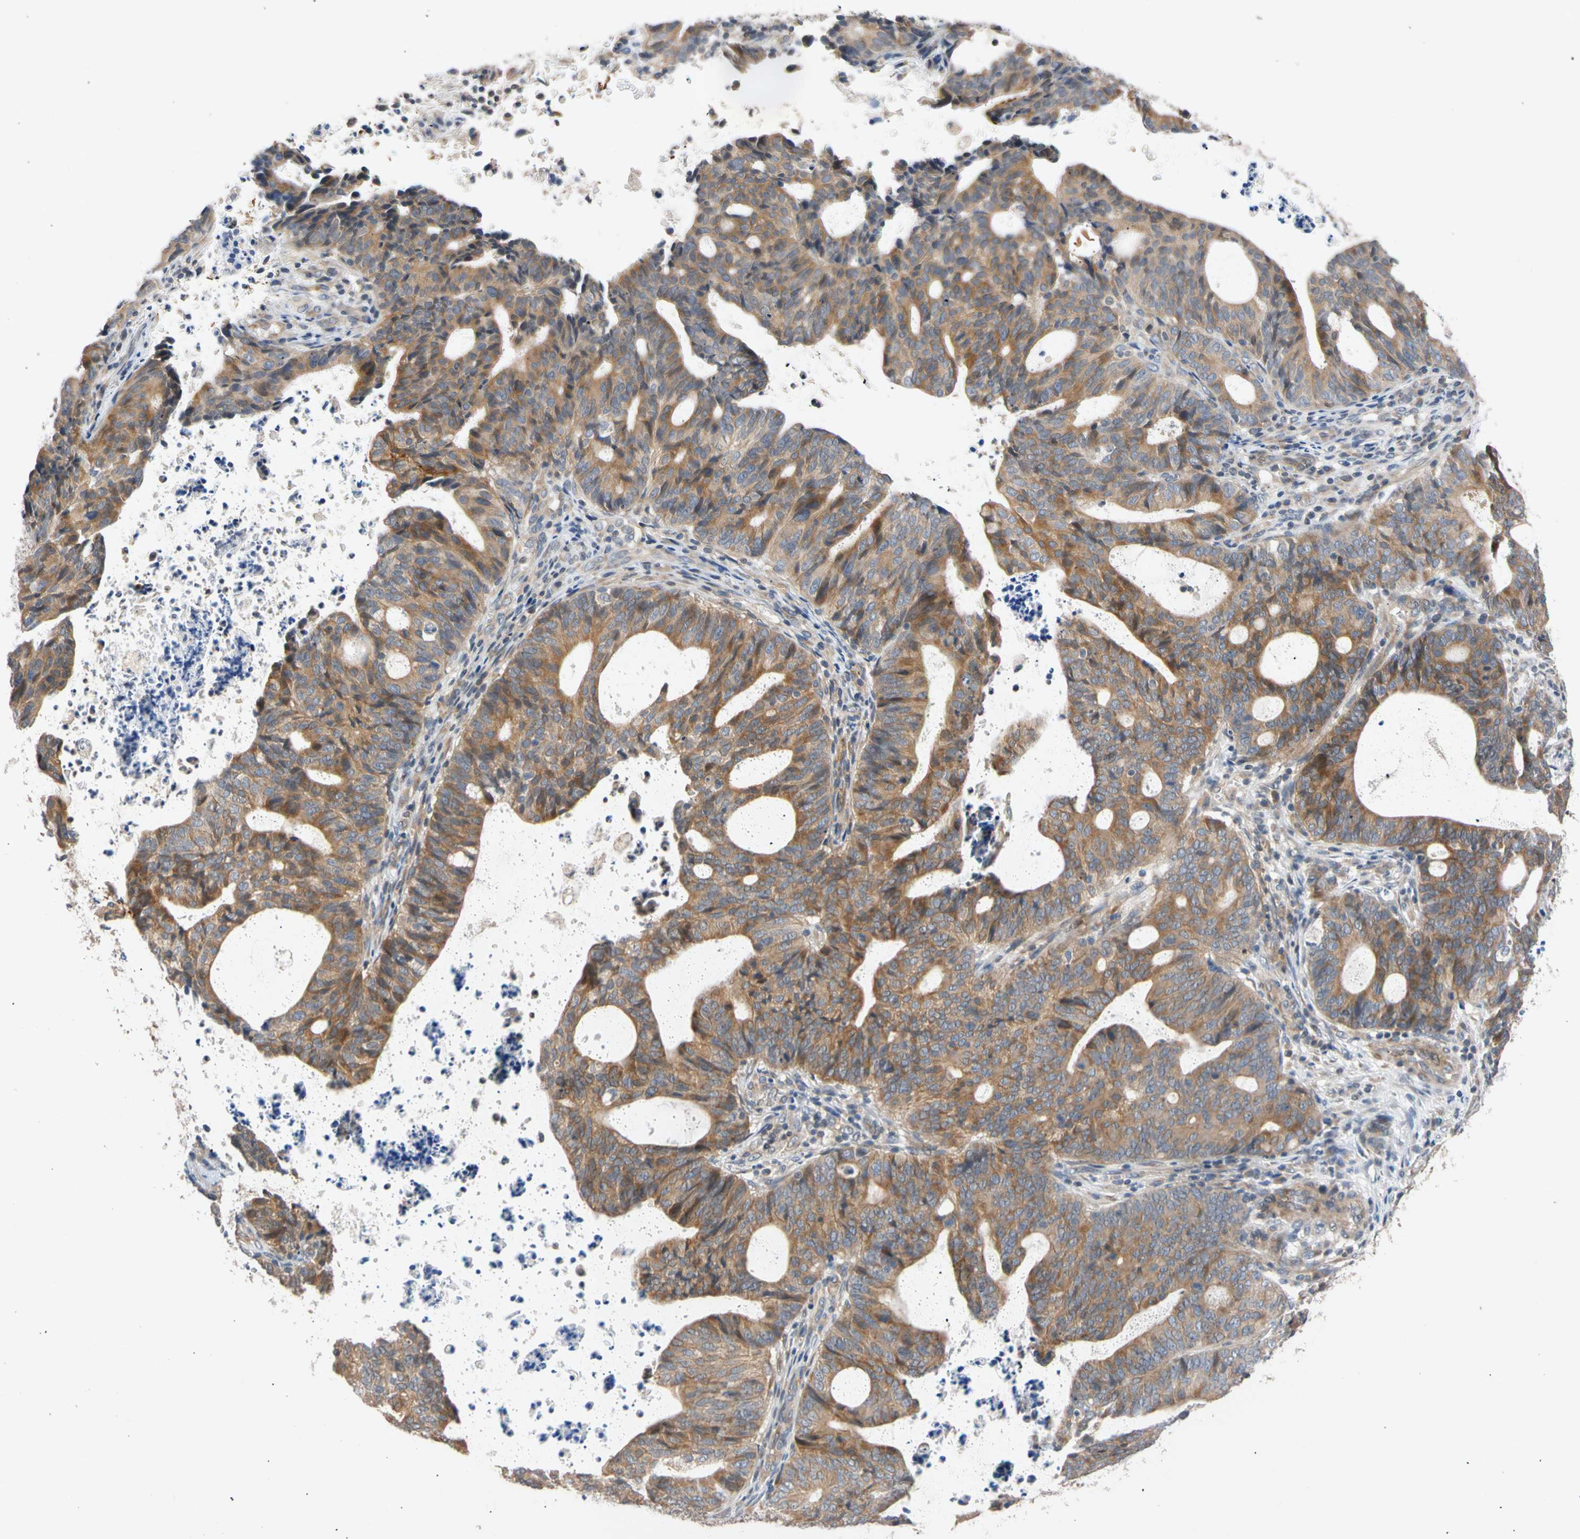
{"staining": {"intensity": "moderate", "quantity": ">75%", "location": "cytoplasmic/membranous"}, "tissue": "endometrial cancer", "cell_type": "Tumor cells", "image_type": "cancer", "snomed": [{"axis": "morphology", "description": "Adenocarcinoma, NOS"}, {"axis": "topography", "description": "Uterus"}], "caption": "IHC staining of endometrial cancer, which shows medium levels of moderate cytoplasmic/membranous staining in about >75% of tumor cells indicating moderate cytoplasmic/membranous protein positivity. The staining was performed using DAB (3,3'-diaminobenzidine) (brown) for protein detection and nuclei were counterstained in hematoxylin (blue).", "gene": "CNST", "patient": {"sex": "female", "age": 83}}